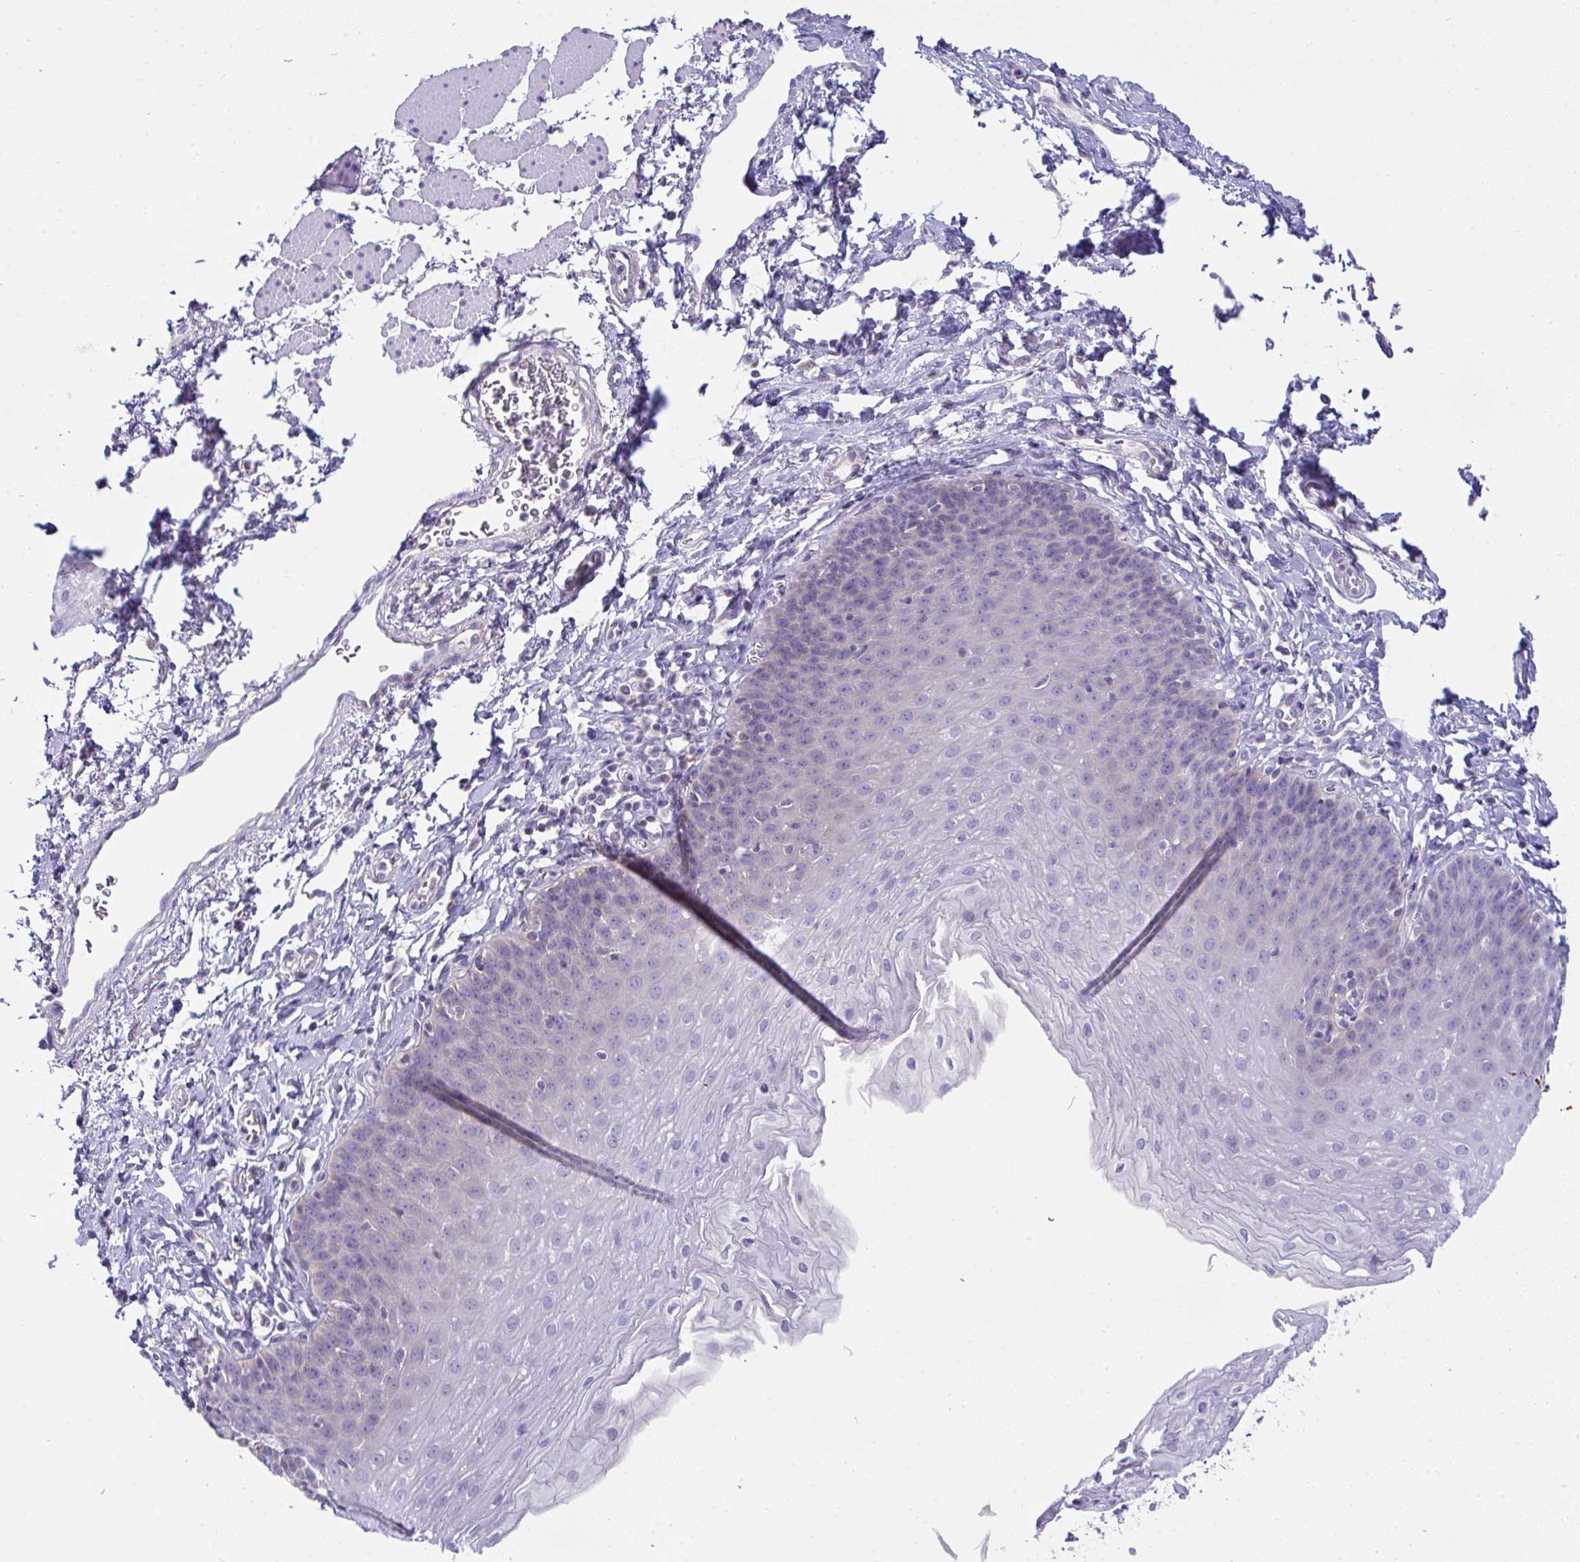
{"staining": {"intensity": "weak", "quantity": "<25%", "location": "cytoplasmic/membranous"}, "tissue": "esophagus", "cell_type": "Squamous epithelial cells", "image_type": "normal", "snomed": [{"axis": "morphology", "description": "Normal tissue, NOS"}, {"axis": "topography", "description": "Esophagus"}], "caption": "Immunohistochemistry photomicrograph of benign esophagus: human esophagus stained with DAB (3,3'-diaminobenzidine) exhibits no significant protein staining in squamous epithelial cells.", "gene": "PLA2G12B", "patient": {"sex": "female", "age": 81}}